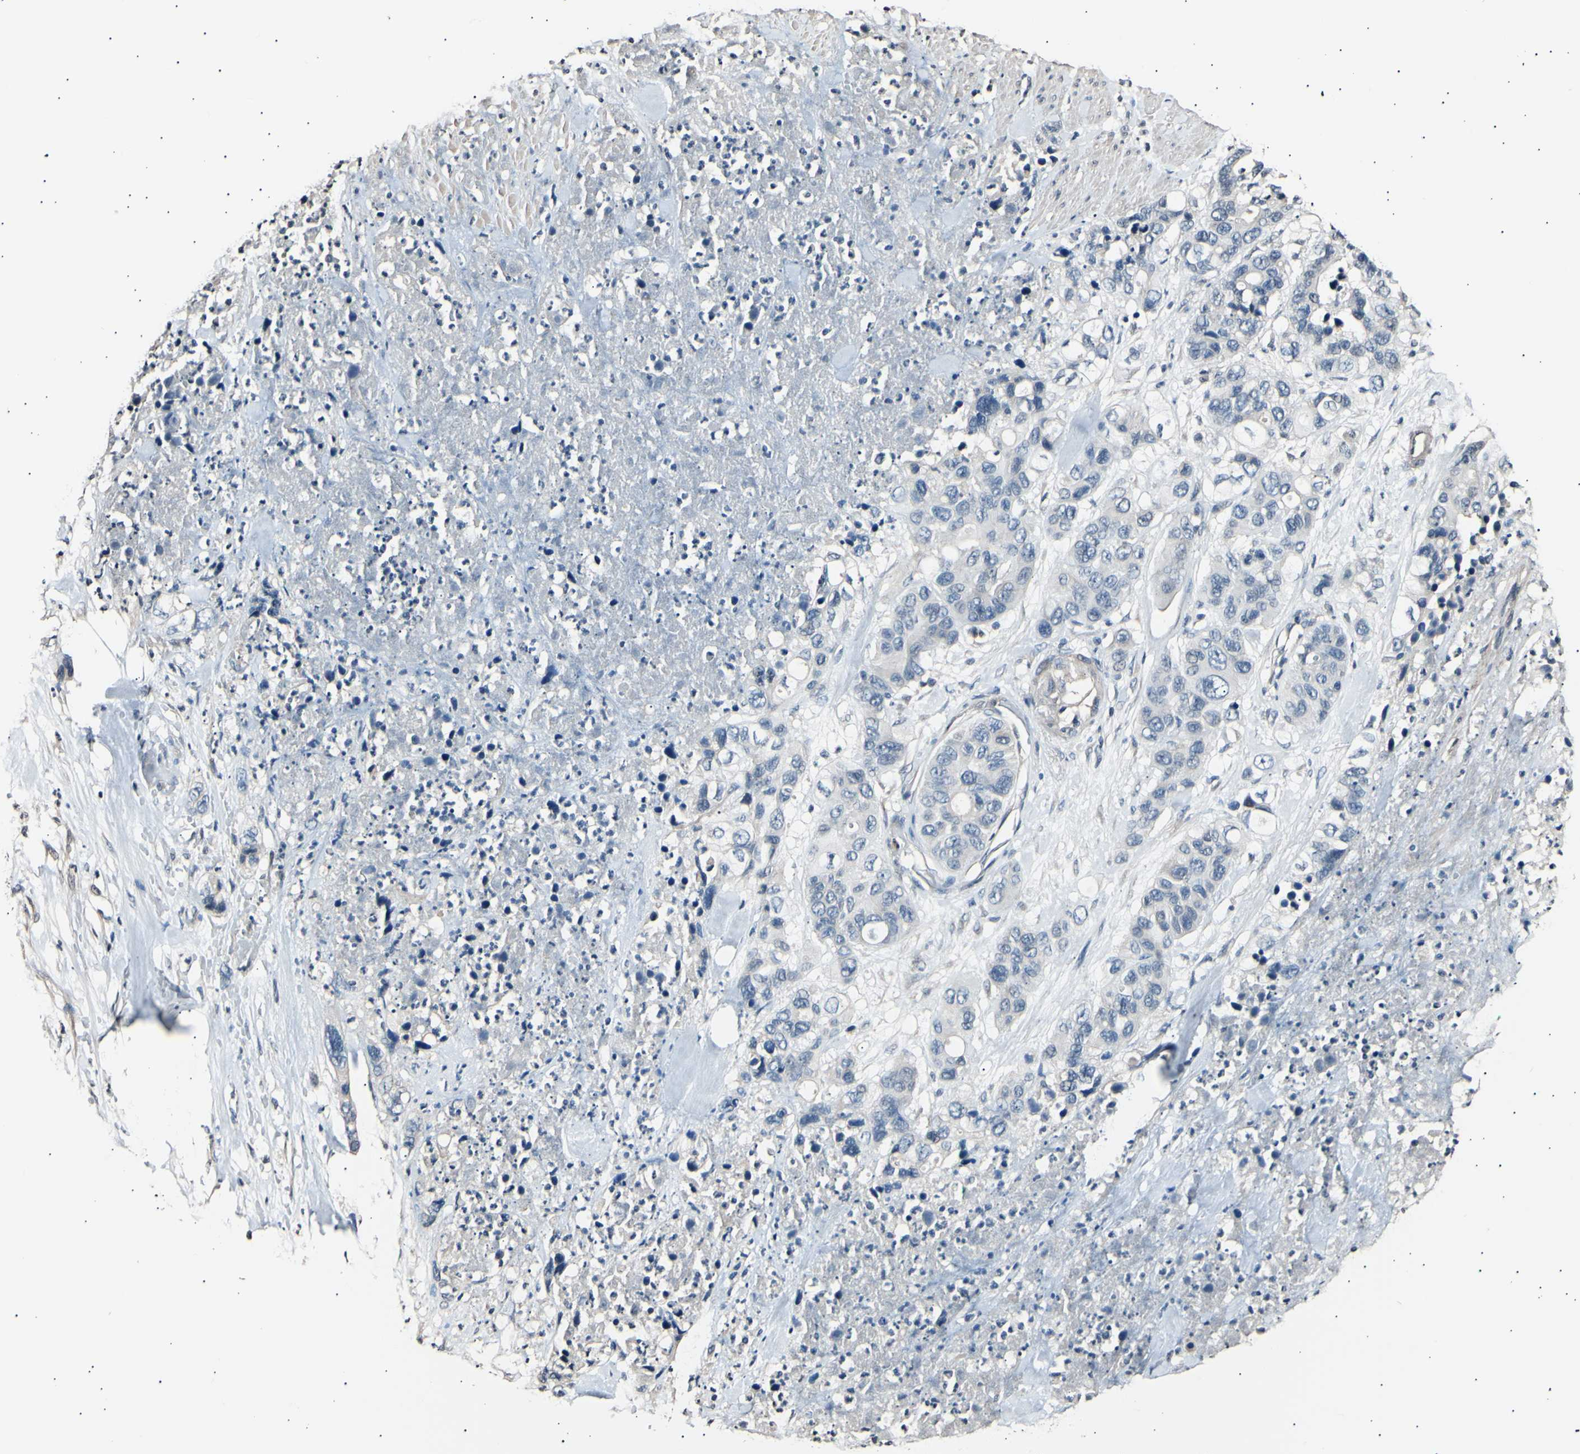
{"staining": {"intensity": "negative", "quantity": "none", "location": "none"}, "tissue": "pancreatic cancer", "cell_type": "Tumor cells", "image_type": "cancer", "snomed": [{"axis": "morphology", "description": "Adenocarcinoma, NOS"}, {"axis": "topography", "description": "Pancreas"}], "caption": "Image shows no protein expression in tumor cells of adenocarcinoma (pancreatic) tissue.", "gene": "AK1", "patient": {"sex": "female", "age": 71}}